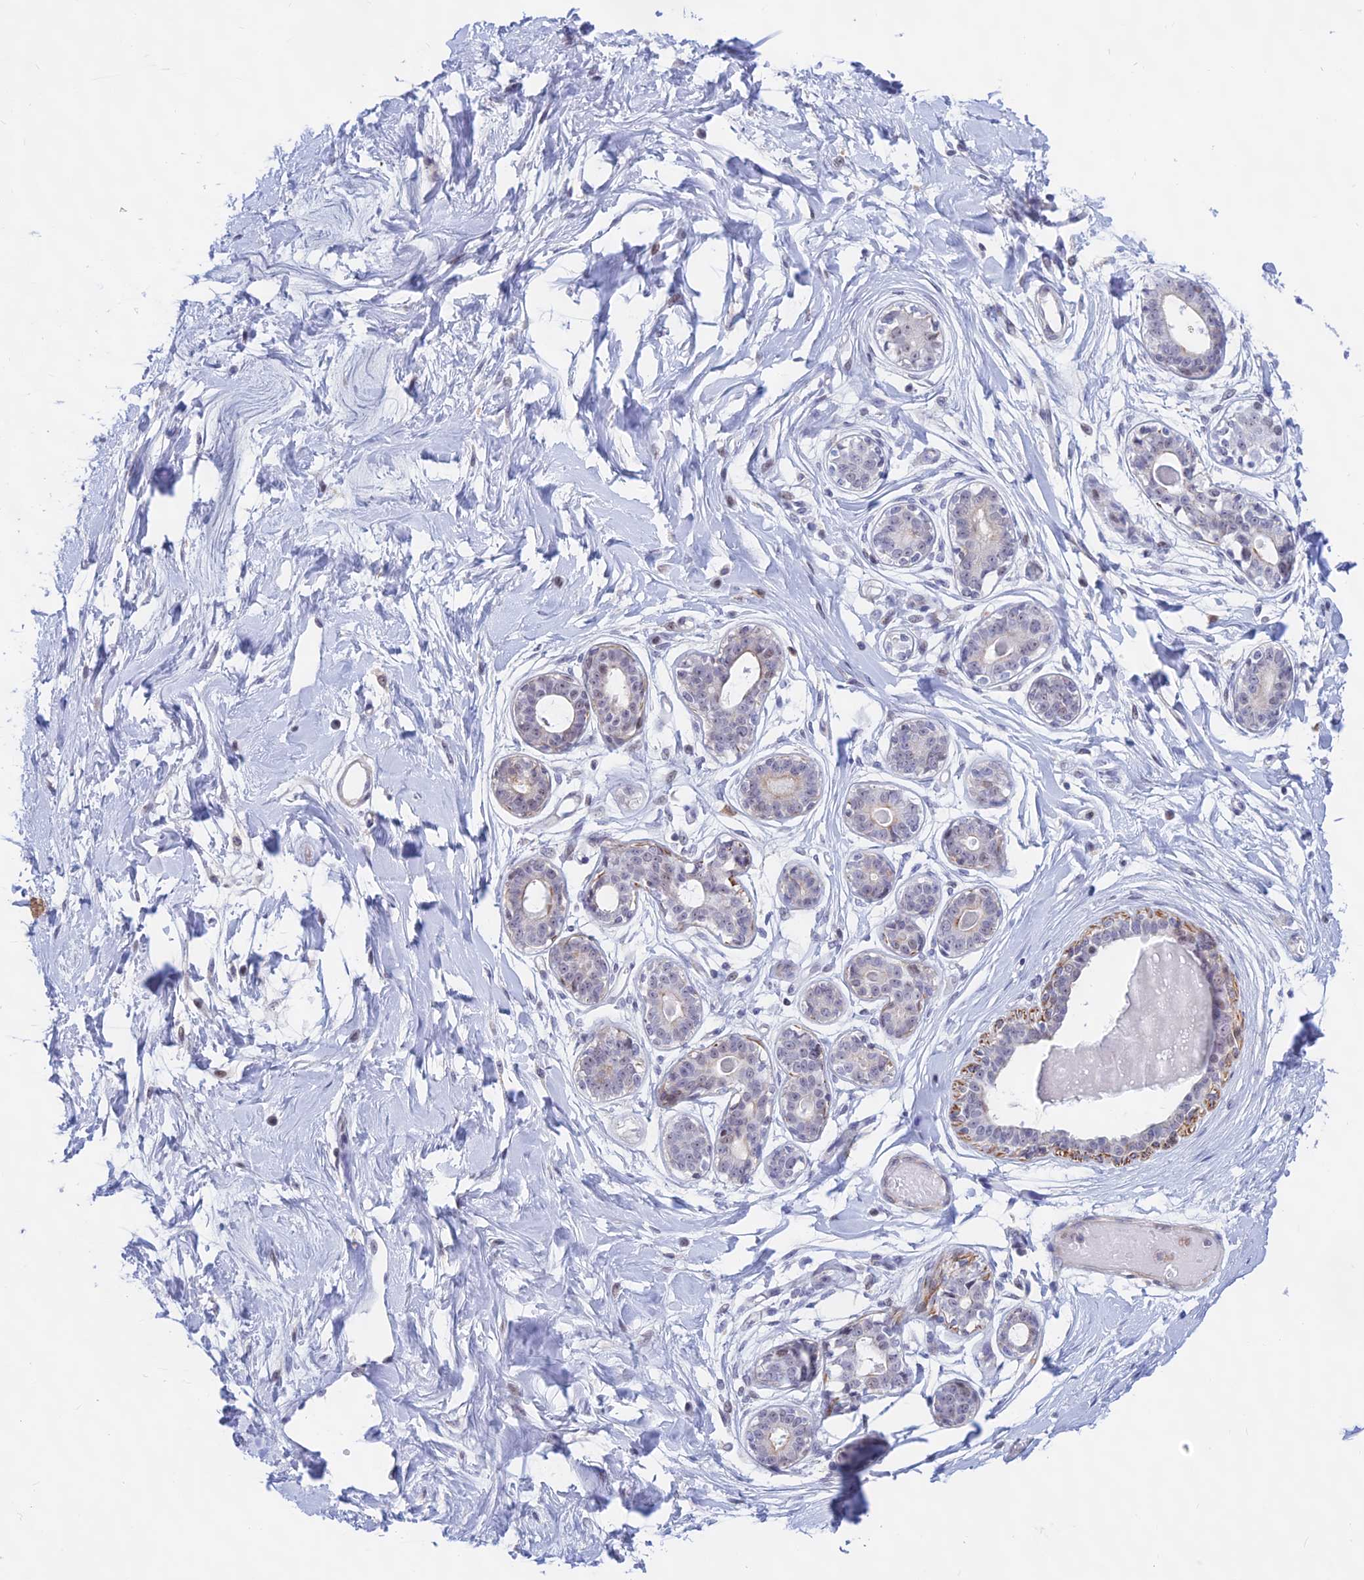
{"staining": {"intensity": "negative", "quantity": "none", "location": "none"}, "tissue": "breast", "cell_type": "Adipocytes", "image_type": "normal", "snomed": [{"axis": "morphology", "description": "Normal tissue, NOS"}, {"axis": "topography", "description": "Breast"}], "caption": "DAB (3,3'-diaminobenzidine) immunohistochemical staining of benign breast displays no significant positivity in adipocytes. (IHC, brightfield microscopy, high magnification).", "gene": "KRR1", "patient": {"sex": "female", "age": 45}}